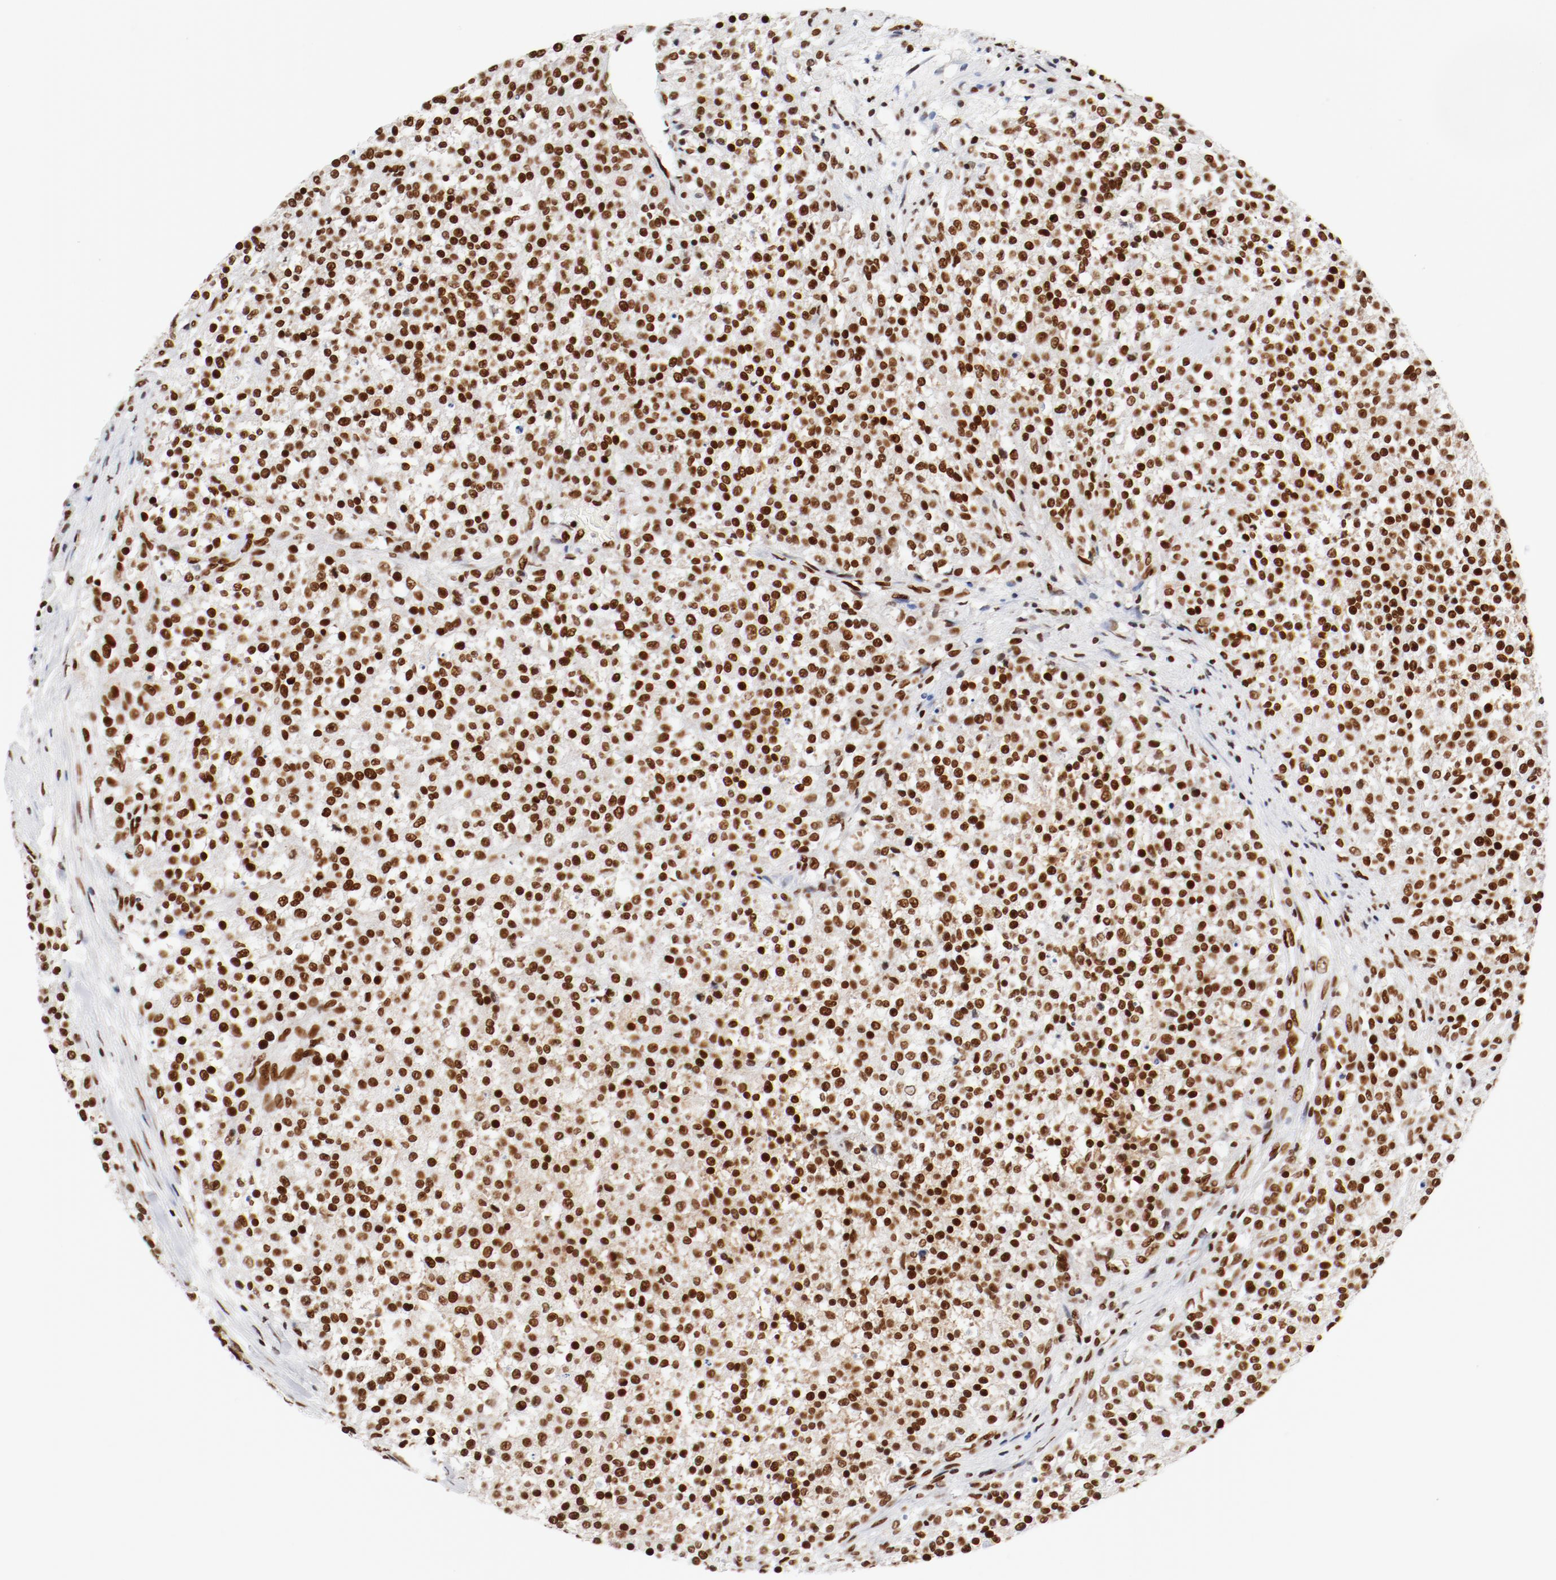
{"staining": {"intensity": "strong", "quantity": ">75%", "location": "nuclear"}, "tissue": "testis cancer", "cell_type": "Tumor cells", "image_type": "cancer", "snomed": [{"axis": "morphology", "description": "Seminoma, NOS"}, {"axis": "topography", "description": "Testis"}], "caption": "Seminoma (testis) stained with immunohistochemistry reveals strong nuclear staining in approximately >75% of tumor cells.", "gene": "CTBP1", "patient": {"sex": "male", "age": 59}}